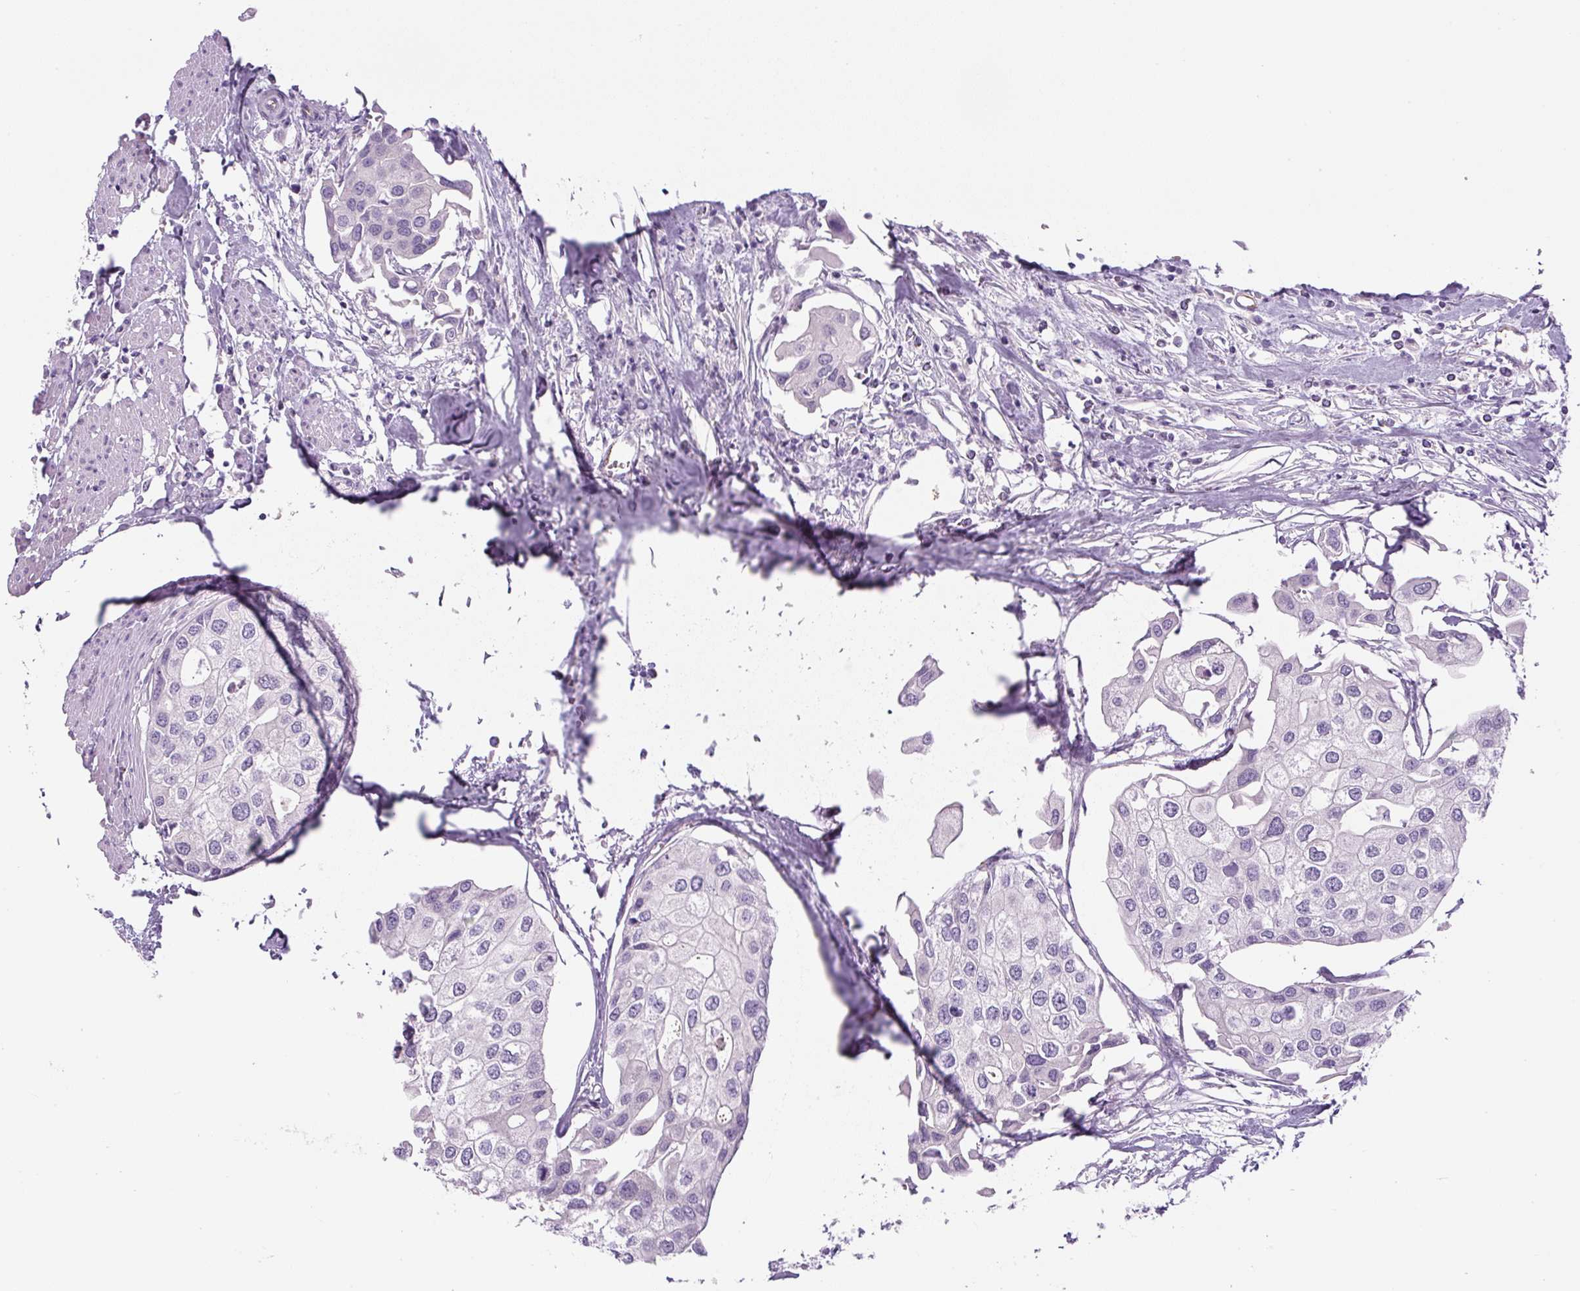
{"staining": {"intensity": "negative", "quantity": "none", "location": "none"}, "tissue": "urothelial cancer", "cell_type": "Tumor cells", "image_type": "cancer", "snomed": [{"axis": "morphology", "description": "Urothelial carcinoma, High grade"}, {"axis": "topography", "description": "Urinary bladder"}], "caption": "This is a image of IHC staining of urothelial carcinoma (high-grade), which shows no positivity in tumor cells.", "gene": "RSPO4", "patient": {"sex": "male", "age": 64}}